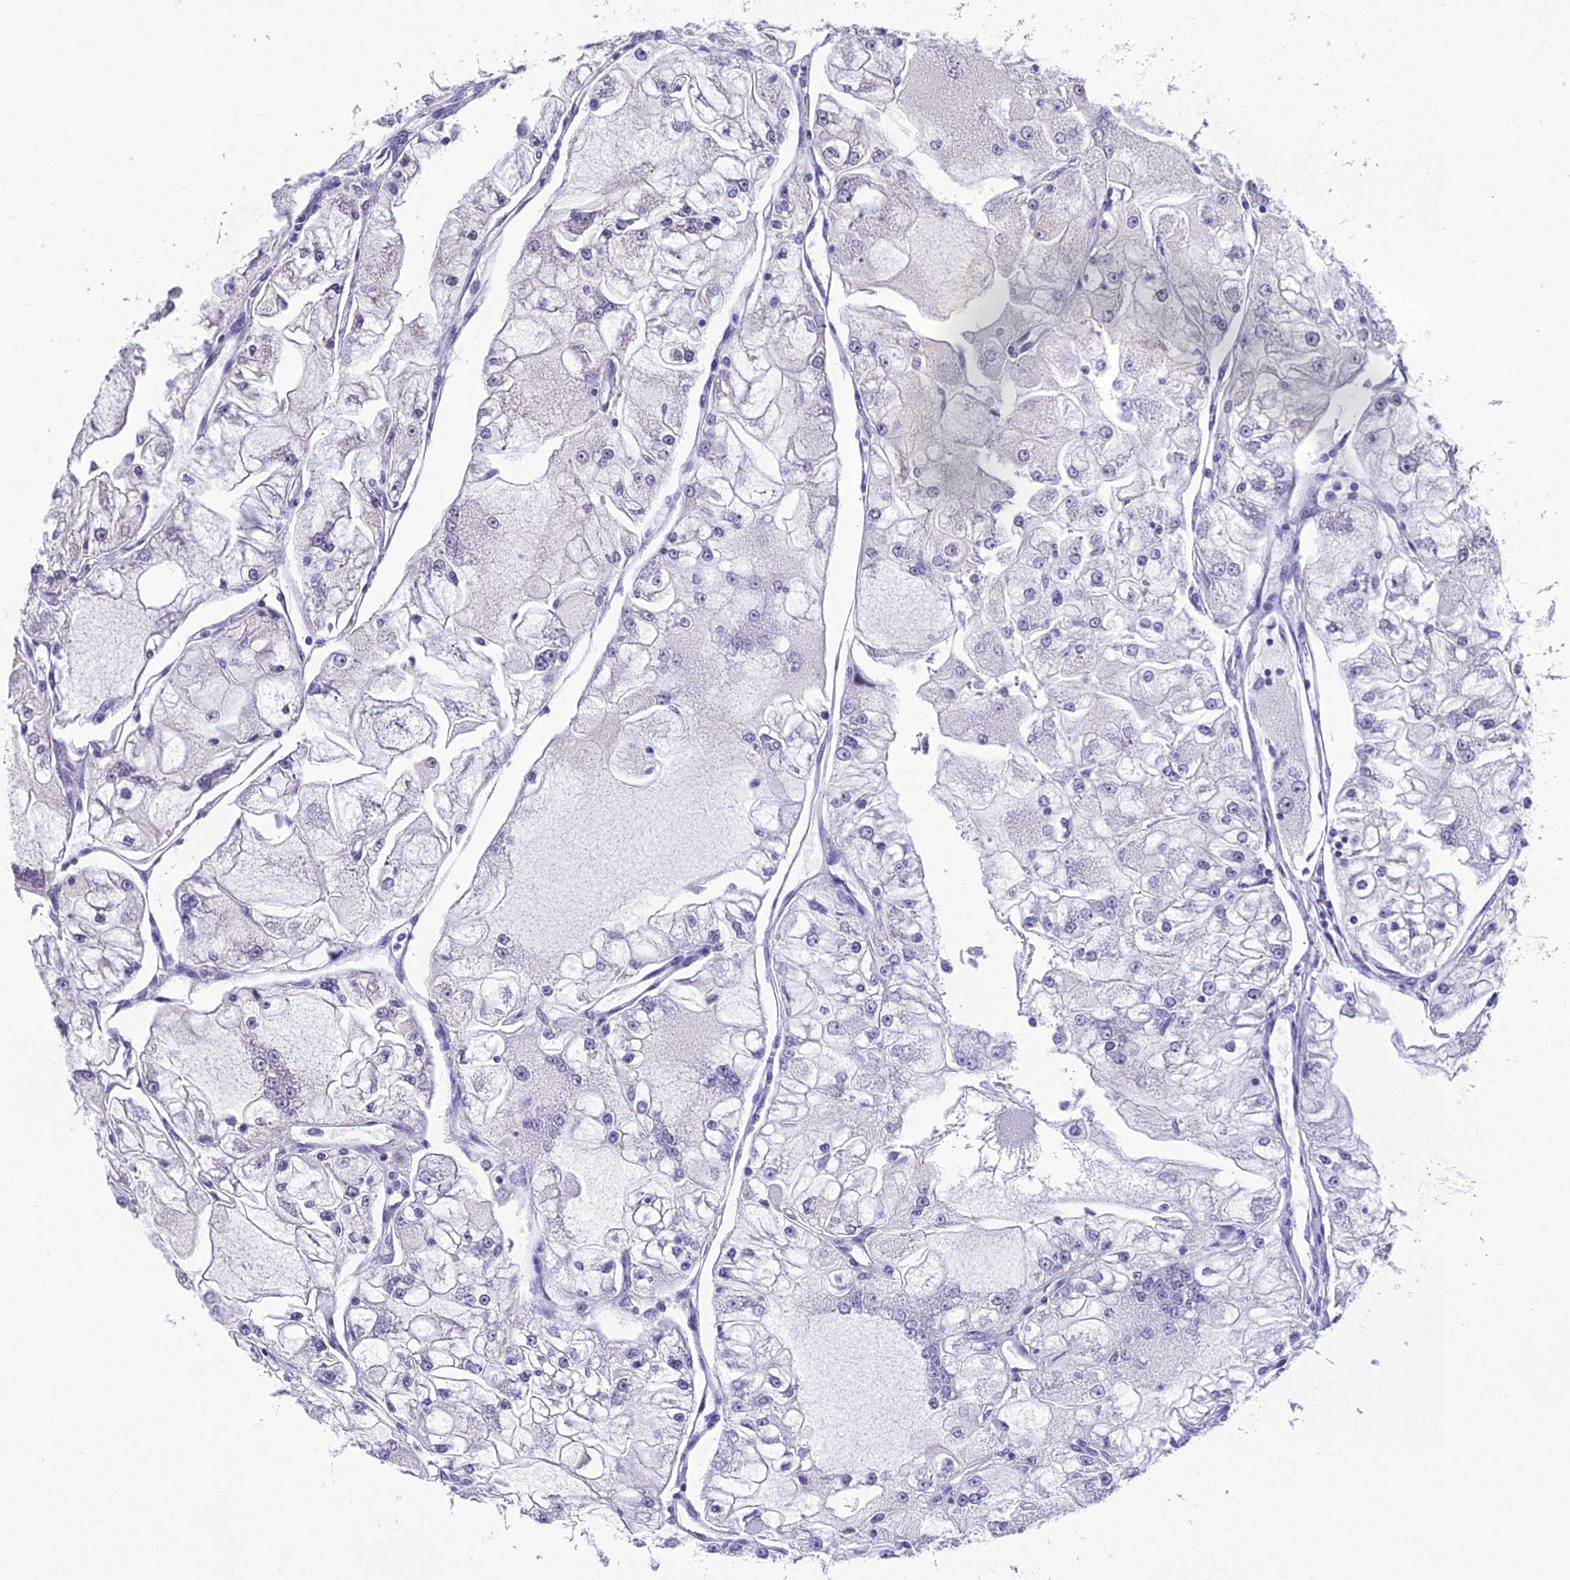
{"staining": {"intensity": "negative", "quantity": "none", "location": "none"}, "tissue": "renal cancer", "cell_type": "Tumor cells", "image_type": "cancer", "snomed": [{"axis": "morphology", "description": "Adenocarcinoma, NOS"}, {"axis": "topography", "description": "Kidney"}], "caption": "This is a histopathology image of immunohistochemistry (IHC) staining of renal cancer (adenocarcinoma), which shows no expression in tumor cells.", "gene": "GRWD1", "patient": {"sex": "female", "age": 72}}